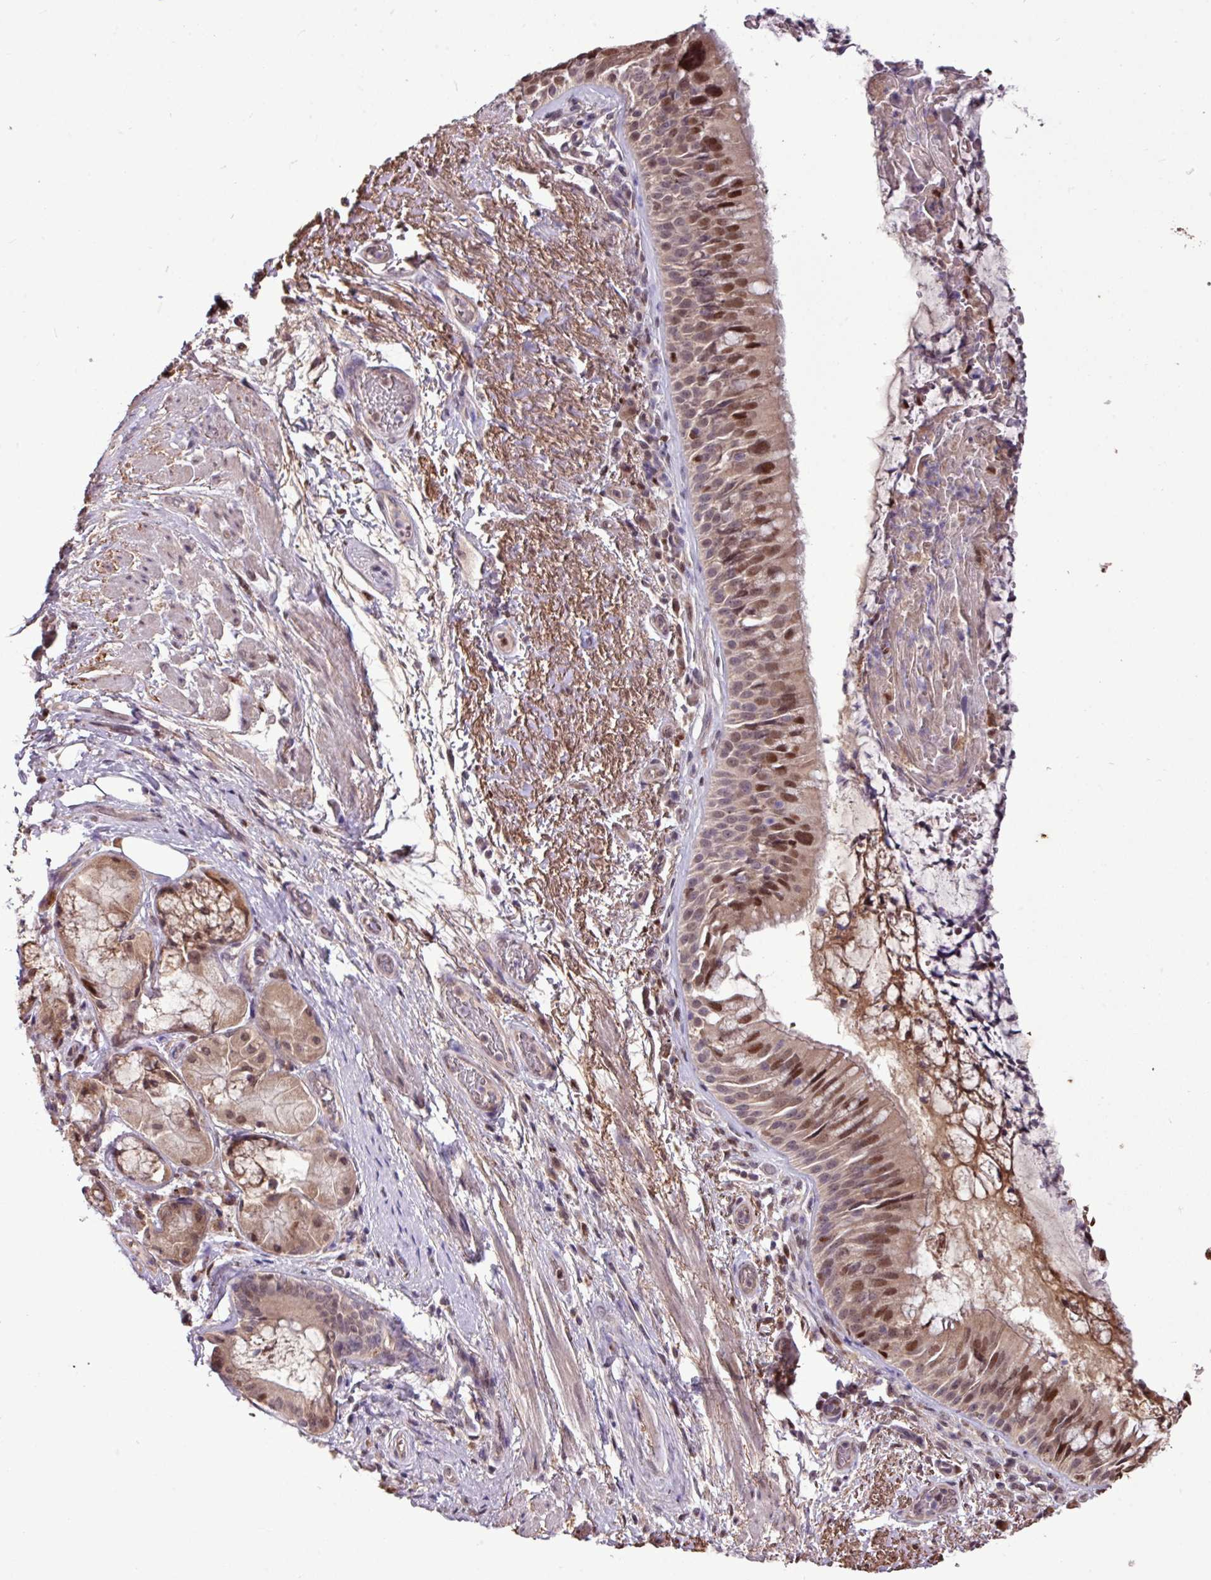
{"staining": {"intensity": "moderate", "quantity": "25%-75%", "location": "nuclear"}, "tissue": "bronchus", "cell_type": "Respiratory epithelial cells", "image_type": "normal", "snomed": [{"axis": "morphology", "description": "Normal tissue, NOS"}, {"axis": "topography", "description": "Cartilage tissue"}, {"axis": "topography", "description": "Bronchus"}], "caption": "The histopathology image demonstrates immunohistochemical staining of benign bronchus. There is moderate nuclear staining is present in about 25%-75% of respiratory epithelial cells. Using DAB (brown) and hematoxylin (blue) stains, captured at high magnification using brightfield microscopy.", "gene": "SKIC2", "patient": {"sex": "male", "age": 63}}